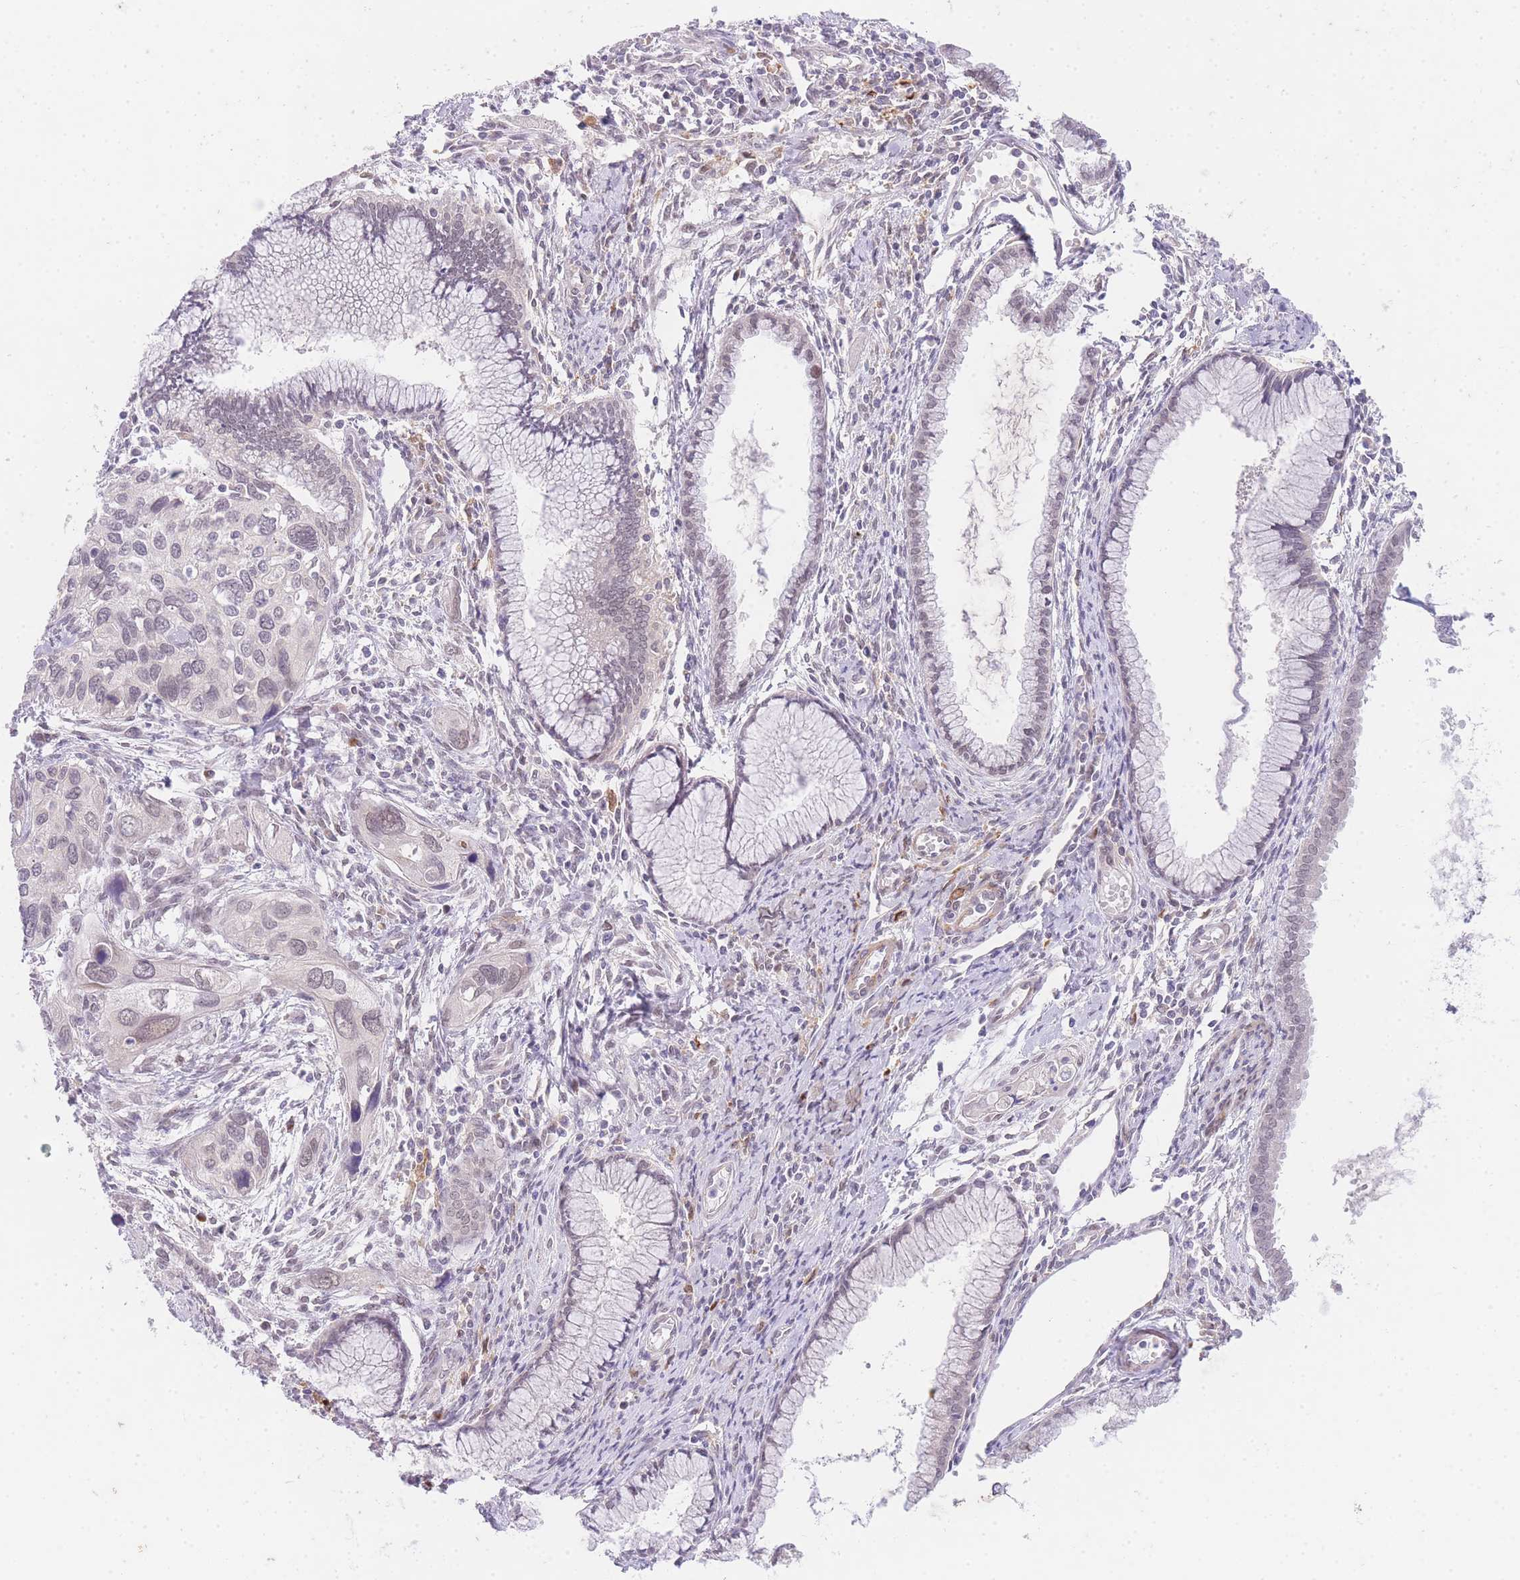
{"staining": {"intensity": "weak", "quantity": "25%-75%", "location": "nuclear"}, "tissue": "cervical cancer", "cell_type": "Tumor cells", "image_type": "cancer", "snomed": [{"axis": "morphology", "description": "Squamous cell carcinoma, NOS"}, {"axis": "topography", "description": "Cervix"}], "caption": "Cervical cancer stained with a brown dye displays weak nuclear positive positivity in about 25%-75% of tumor cells.", "gene": "SLC25A33", "patient": {"sex": "female", "age": 55}}